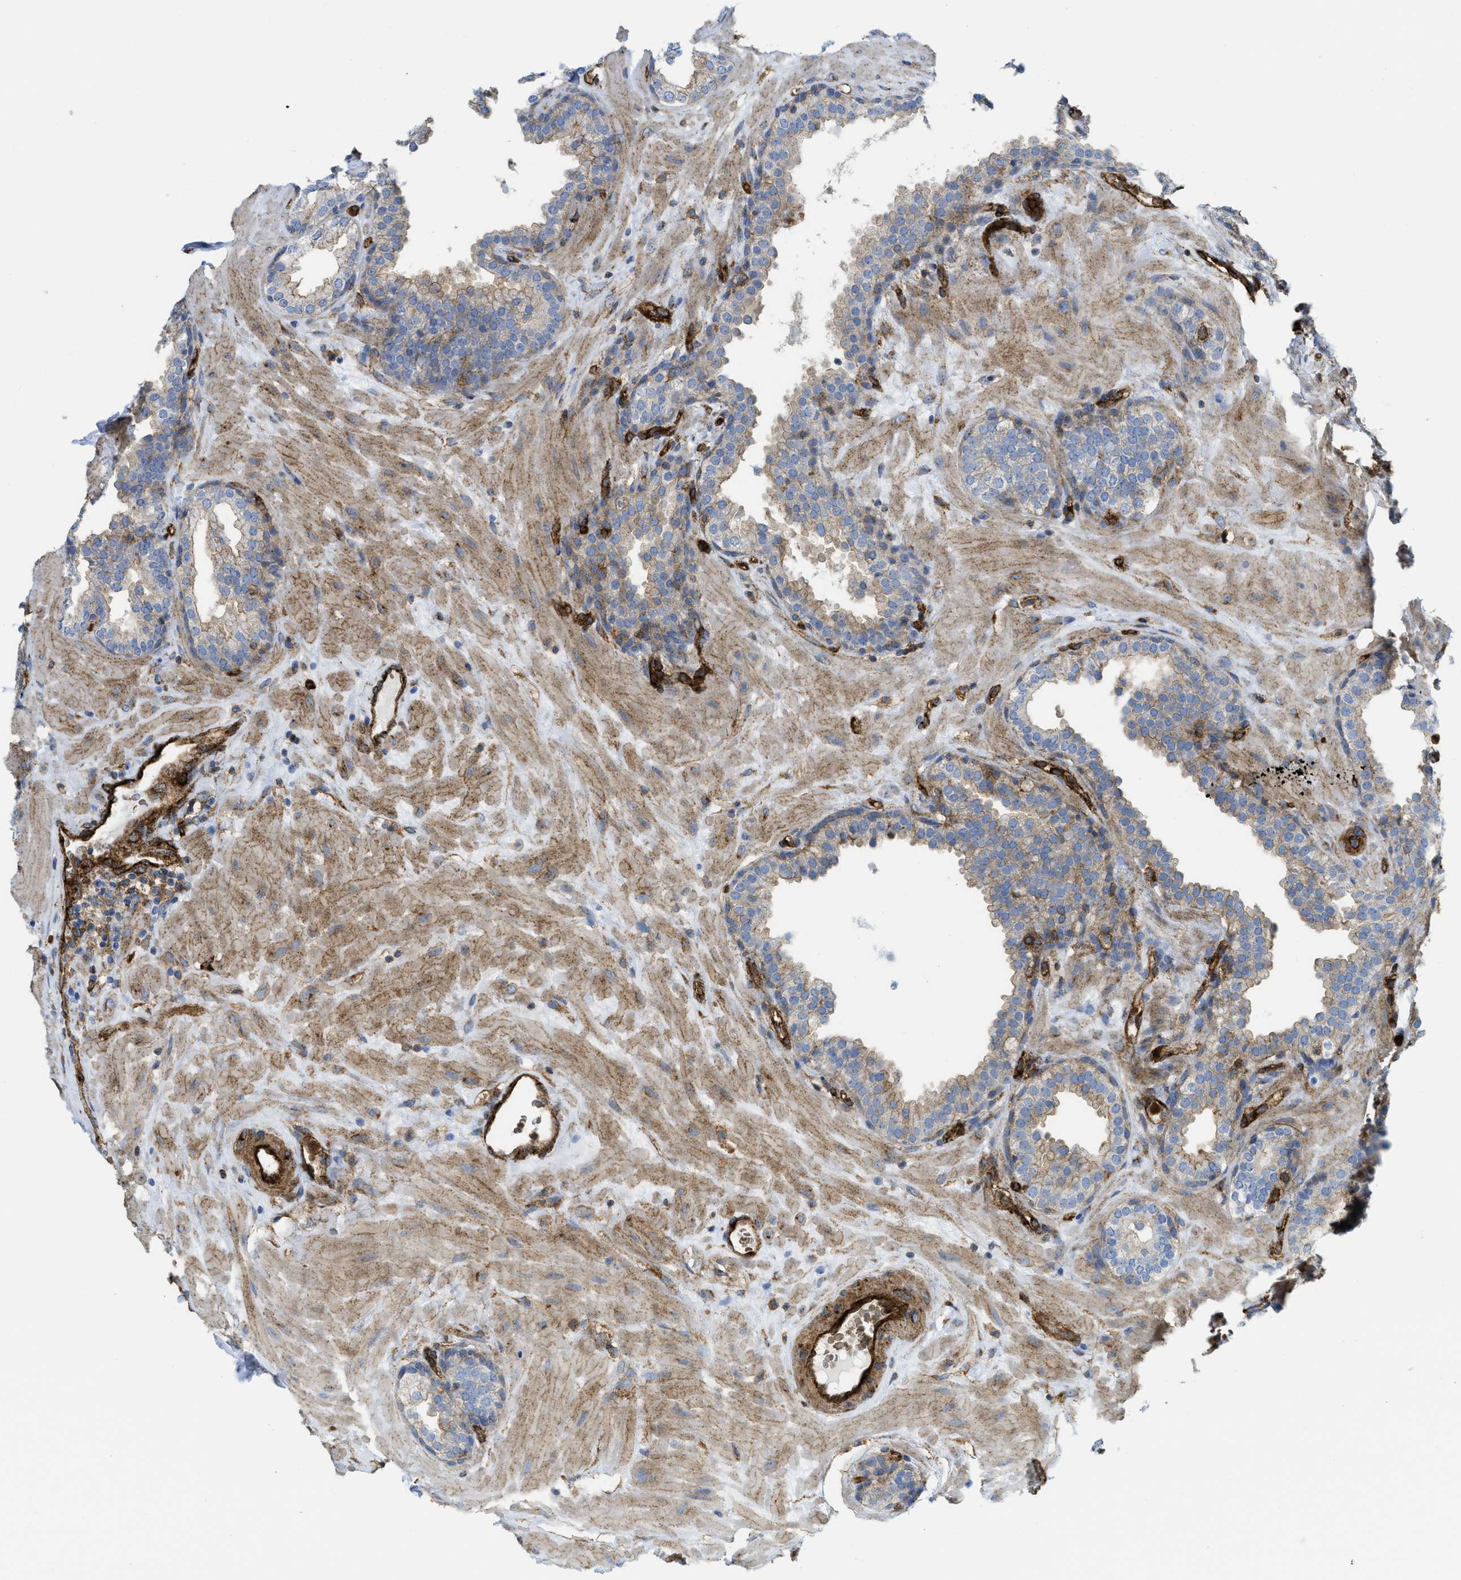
{"staining": {"intensity": "moderate", "quantity": "25%-75%", "location": "cytoplasmic/membranous"}, "tissue": "prostate", "cell_type": "Glandular cells", "image_type": "normal", "snomed": [{"axis": "morphology", "description": "Normal tissue, NOS"}, {"axis": "topography", "description": "Prostate"}], "caption": "Protein positivity by IHC exhibits moderate cytoplasmic/membranous expression in approximately 25%-75% of glandular cells in unremarkable prostate.", "gene": "HIP1", "patient": {"sex": "male", "age": 51}}